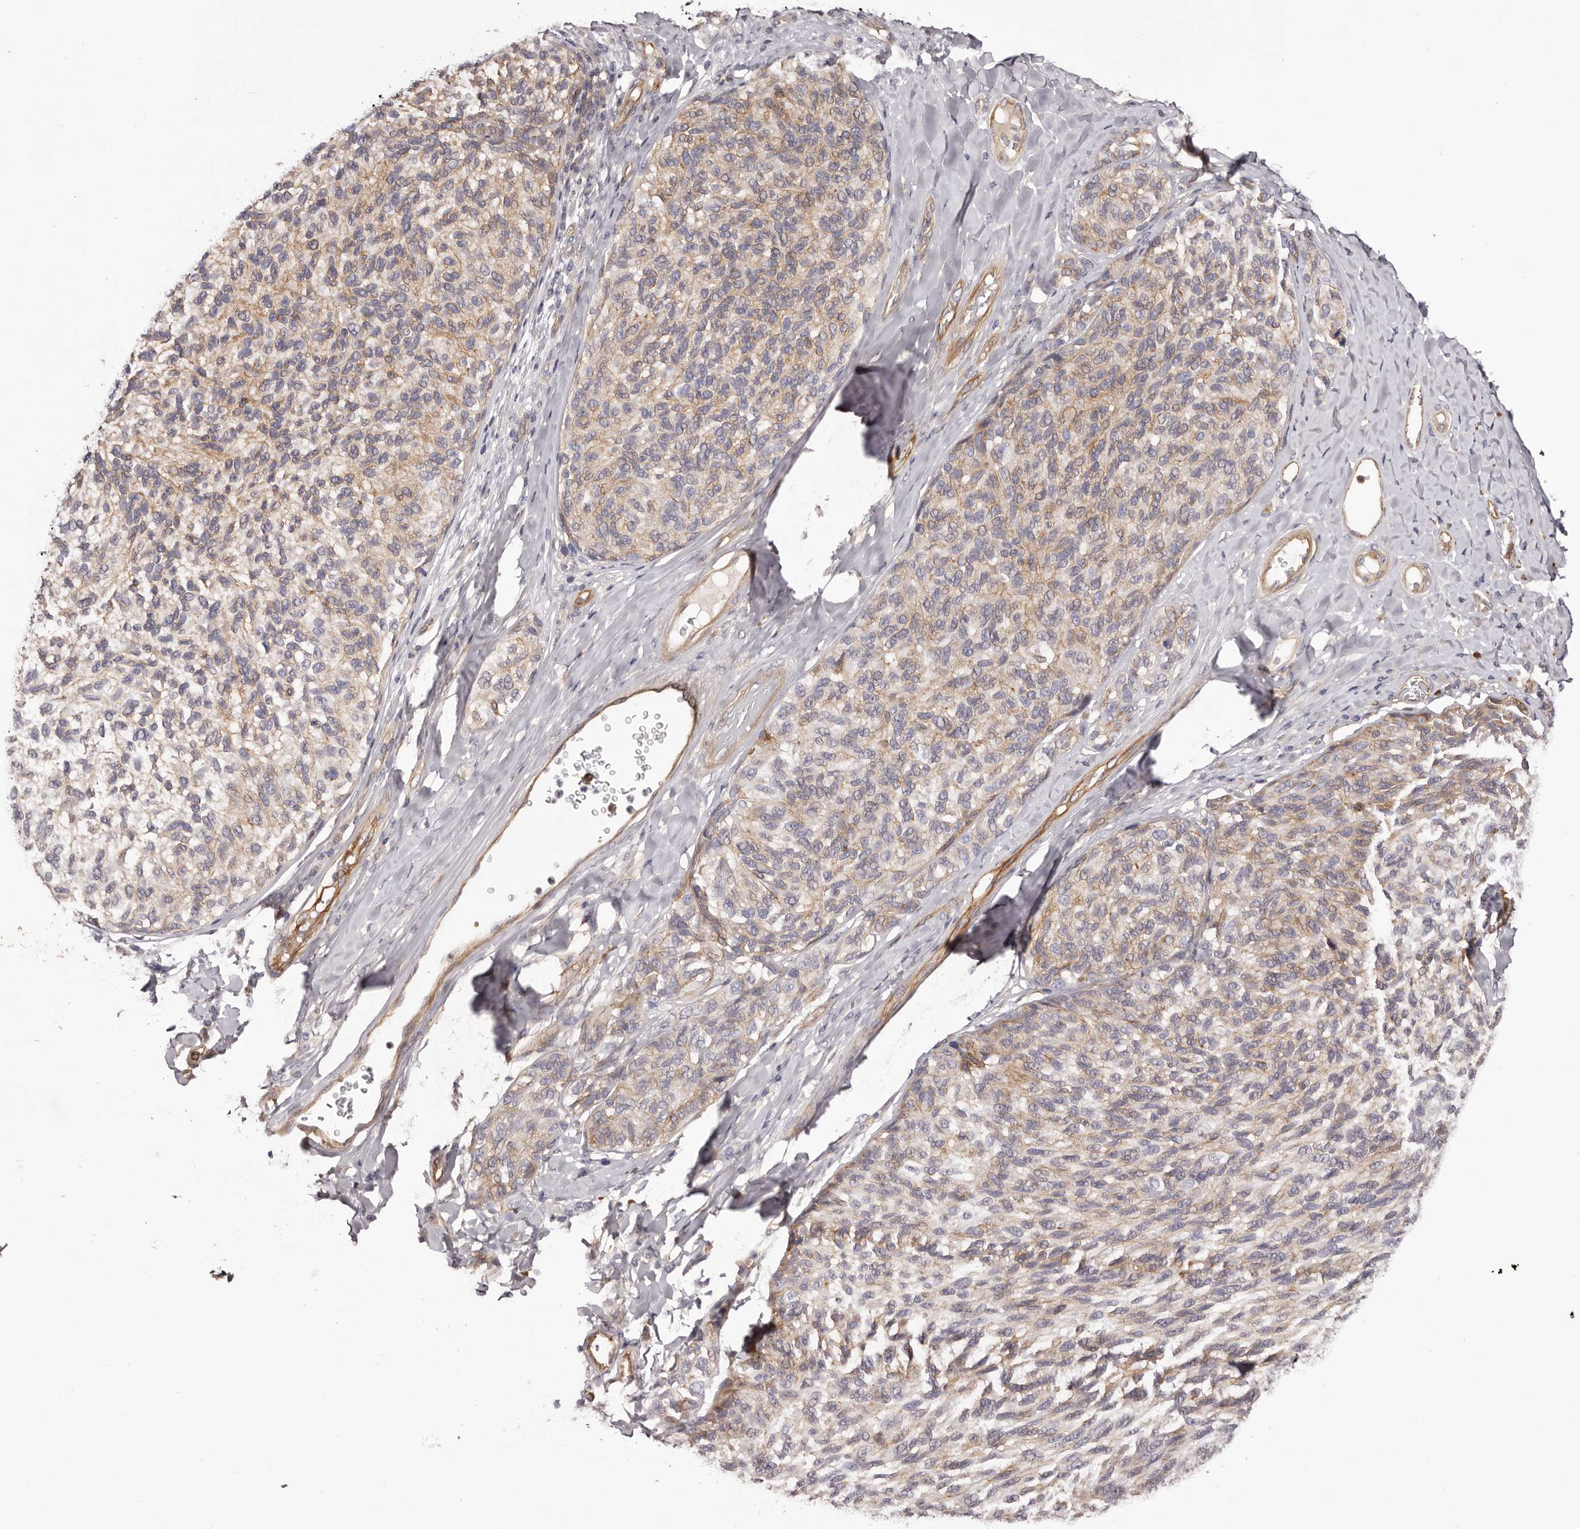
{"staining": {"intensity": "weak", "quantity": "25%-75%", "location": "cytoplasmic/membranous"}, "tissue": "melanoma", "cell_type": "Tumor cells", "image_type": "cancer", "snomed": [{"axis": "morphology", "description": "Malignant melanoma, NOS"}, {"axis": "topography", "description": "Skin"}], "caption": "There is low levels of weak cytoplasmic/membranous positivity in tumor cells of melanoma, as demonstrated by immunohistochemical staining (brown color).", "gene": "DMRT2", "patient": {"sex": "female", "age": 73}}